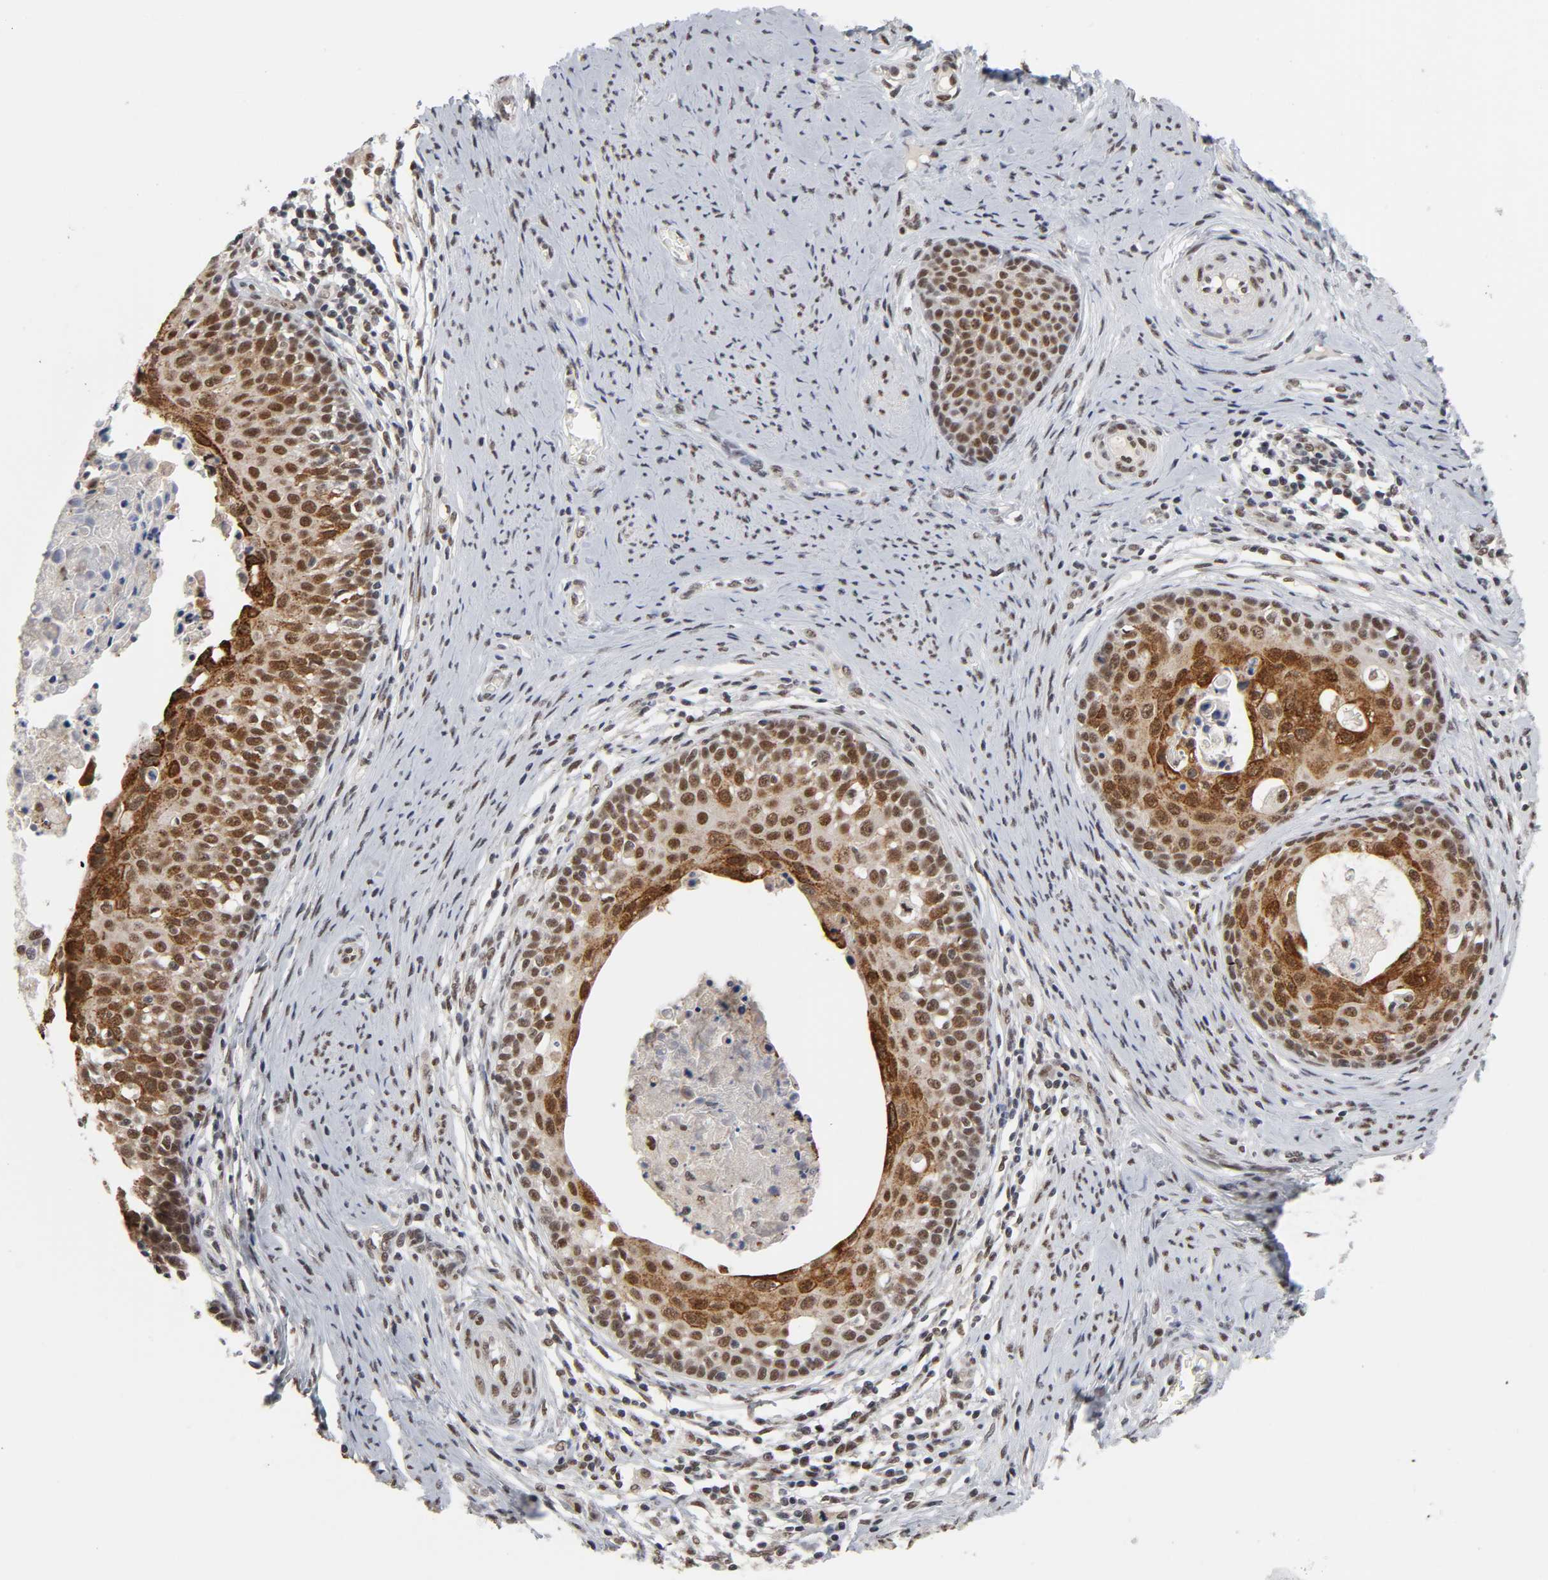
{"staining": {"intensity": "moderate", "quantity": ">75%", "location": "cytoplasmic/membranous,nuclear"}, "tissue": "cervical cancer", "cell_type": "Tumor cells", "image_type": "cancer", "snomed": [{"axis": "morphology", "description": "Squamous cell carcinoma, NOS"}, {"axis": "morphology", "description": "Adenocarcinoma, NOS"}, {"axis": "topography", "description": "Cervix"}], "caption": "Moderate cytoplasmic/membranous and nuclear staining is identified in about >75% of tumor cells in cervical cancer.", "gene": "TRIM33", "patient": {"sex": "female", "age": 52}}